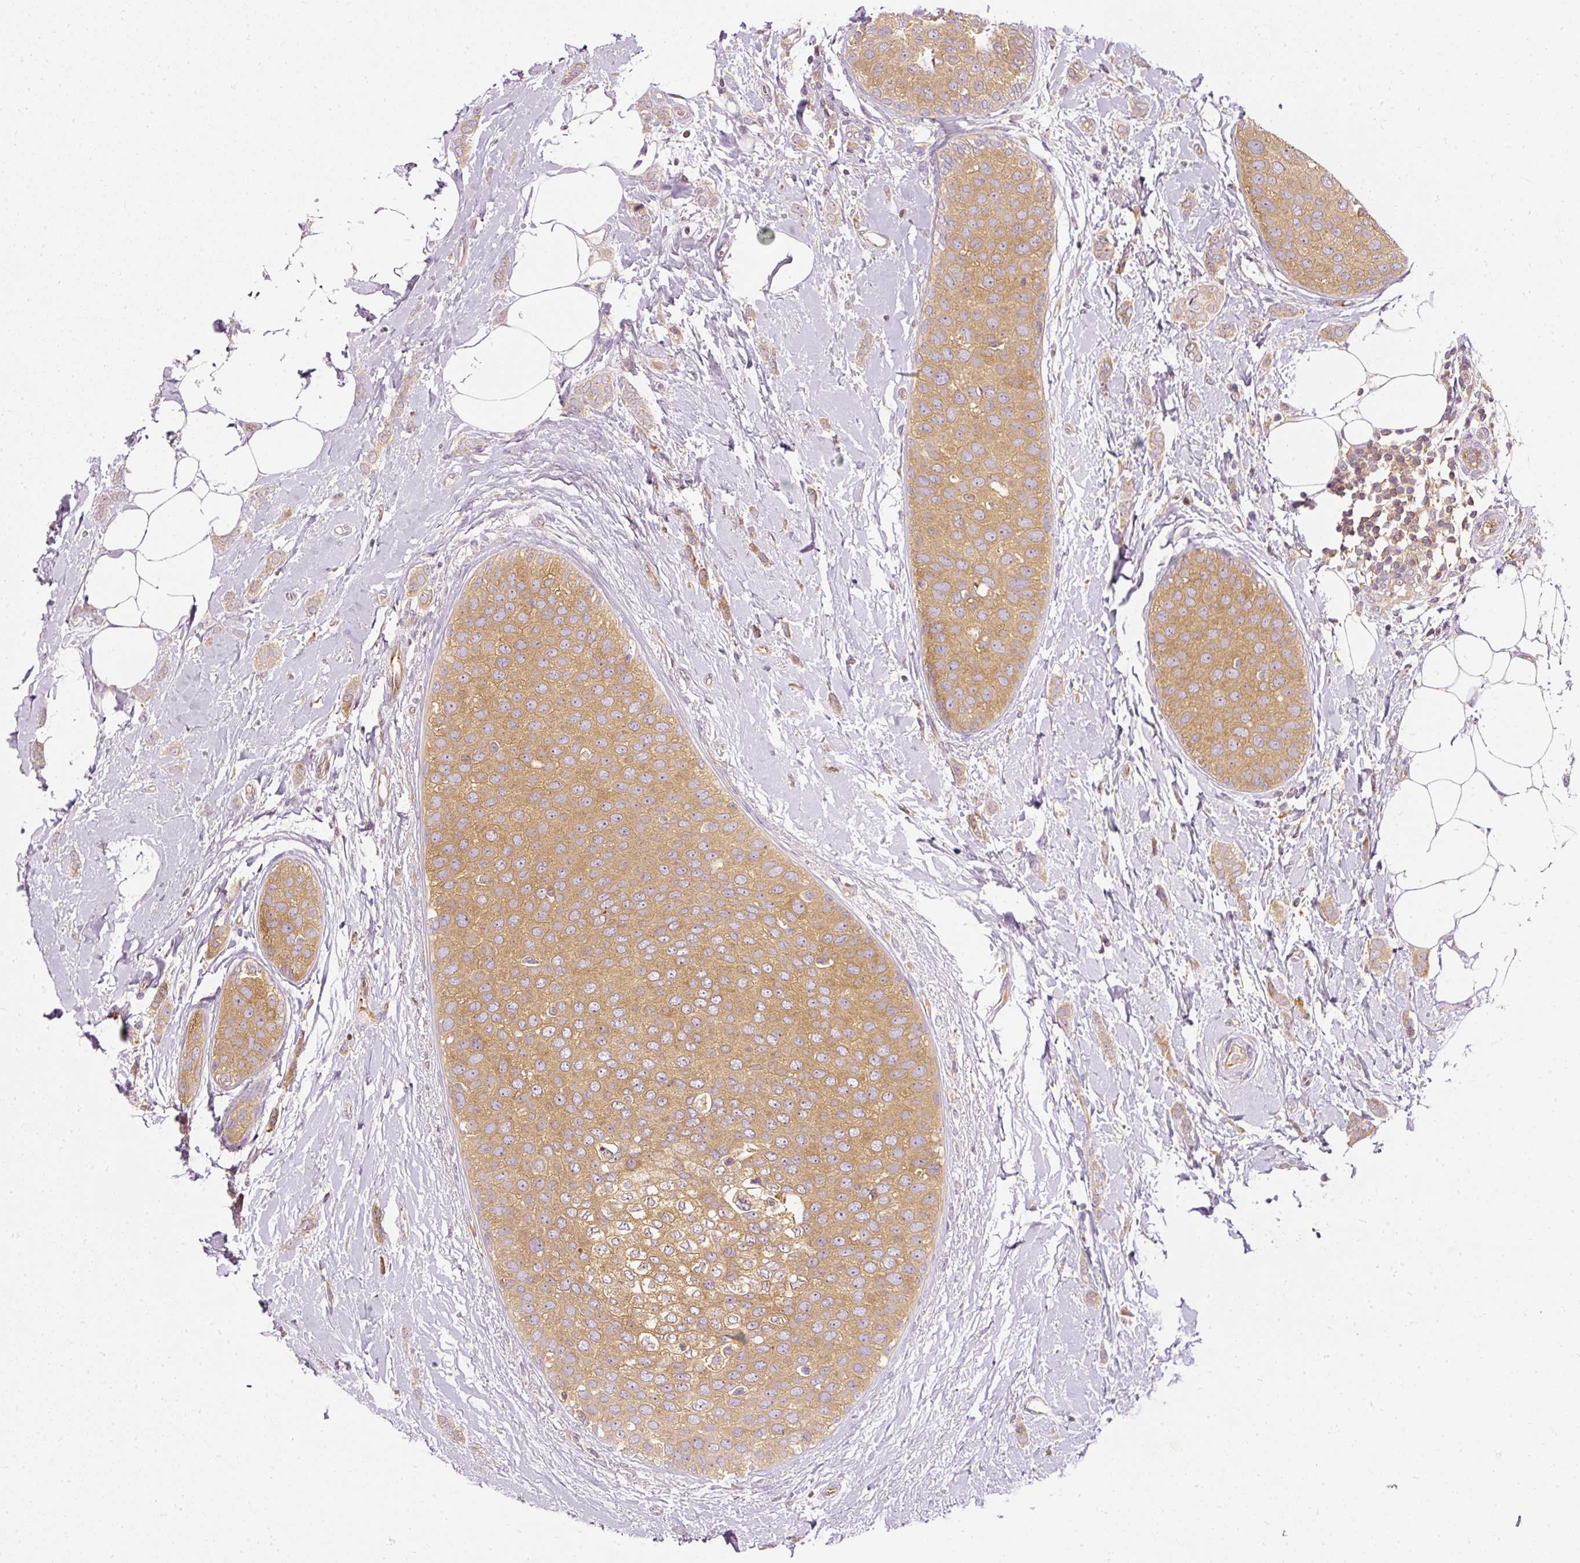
{"staining": {"intensity": "moderate", "quantity": ">75%", "location": "cytoplasmic/membranous"}, "tissue": "breast cancer", "cell_type": "Tumor cells", "image_type": "cancer", "snomed": [{"axis": "morphology", "description": "Duct carcinoma"}, {"axis": "topography", "description": "Breast"}], "caption": "Invasive ductal carcinoma (breast) tissue demonstrates moderate cytoplasmic/membranous staining in approximately >75% of tumor cells (Brightfield microscopy of DAB IHC at high magnification).", "gene": "ARMH3", "patient": {"sex": "female", "age": 72}}